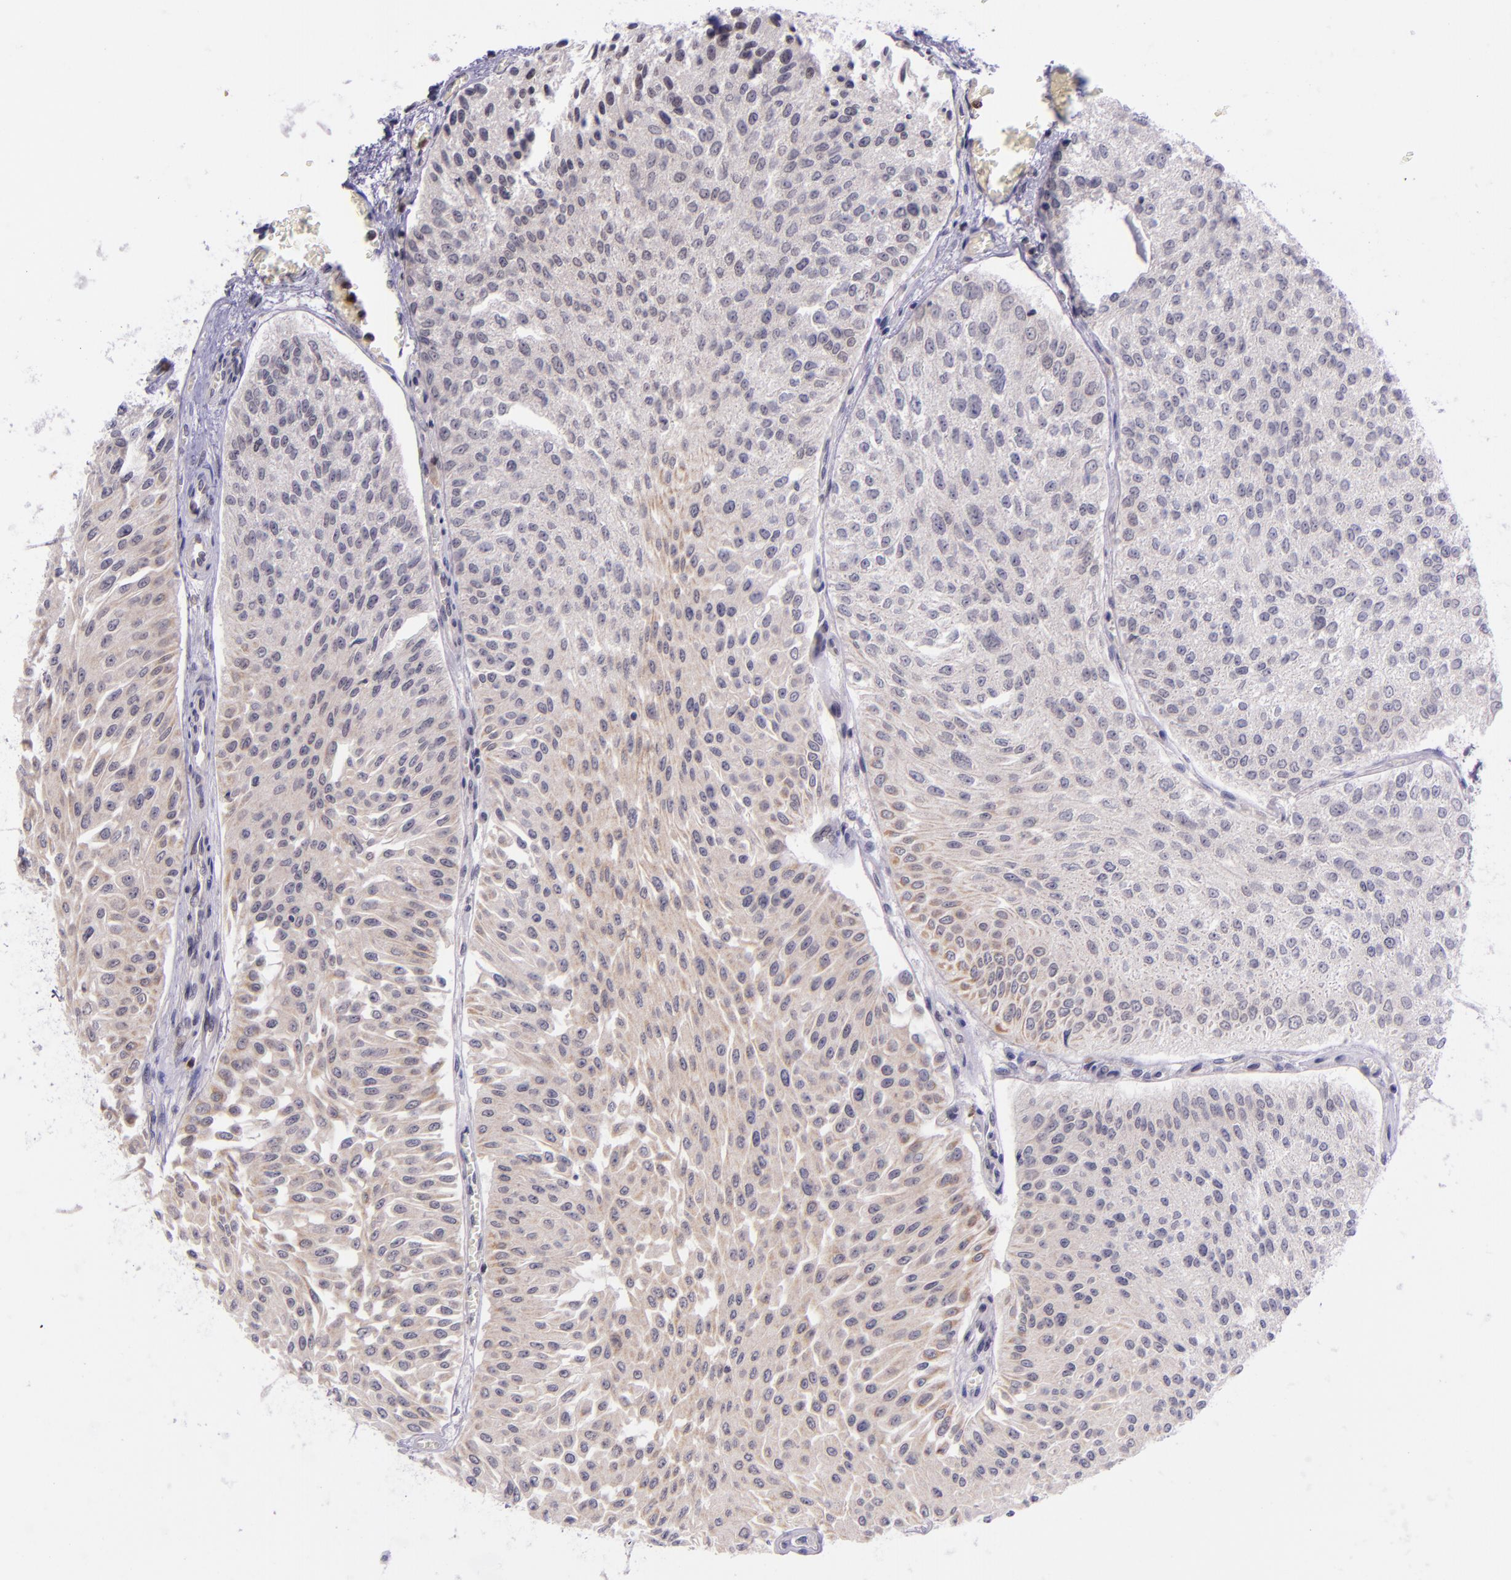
{"staining": {"intensity": "weak", "quantity": "25%-75%", "location": "cytoplasmic/membranous"}, "tissue": "urothelial cancer", "cell_type": "Tumor cells", "image_type": "cancer", "snomed": [{"axis": "morphology", "description": "Urothelial carcinoma, Low grade"}, {"axis": "topography", "description": "Urinary bladder"}], "caption": "This is an image of IHC staining of low-grade urothelial carcinoma, which shows weak expression in the cytoplasmic/membranous of tumor cells.", "gene": "SELL", "patient": {"sex": "male", "age": 86}}